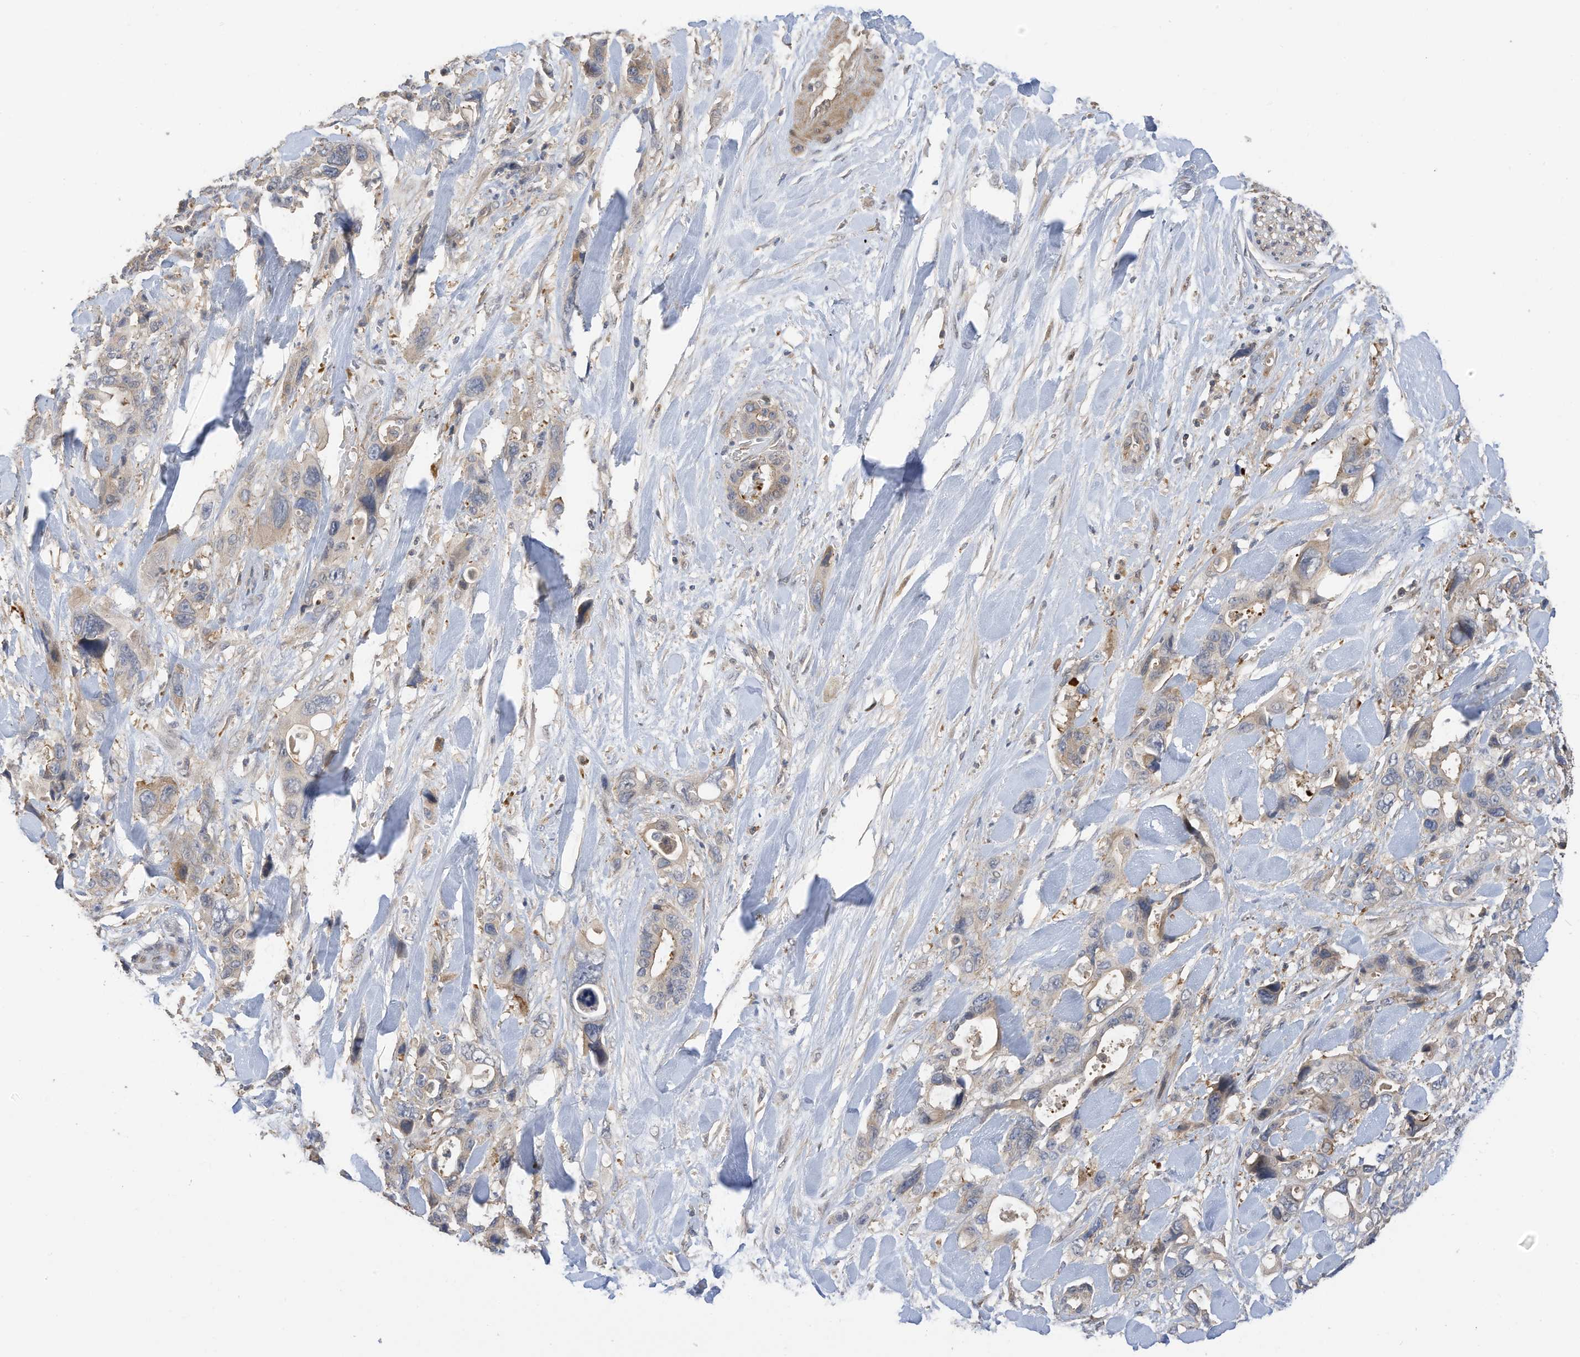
{"staining": {"intensity": "negative", "quantity": "none", "location": "none"}, "tissue": "pancreatic cancer", "cell_type": "Tumor cells", "image_type": "cancer", "snomed": [{"axis": "morphology", "description": "Adenocarcinoma, NOS"}, {"axis": "topography", "description": "Pancreas"}], "caption": "Micrograph shows no protein expression in tumor cells of pancreatic cancer (adenocarcinoma) tissue.", "gene": "REC8", "patient": {"sex": "male", "age": 46}}